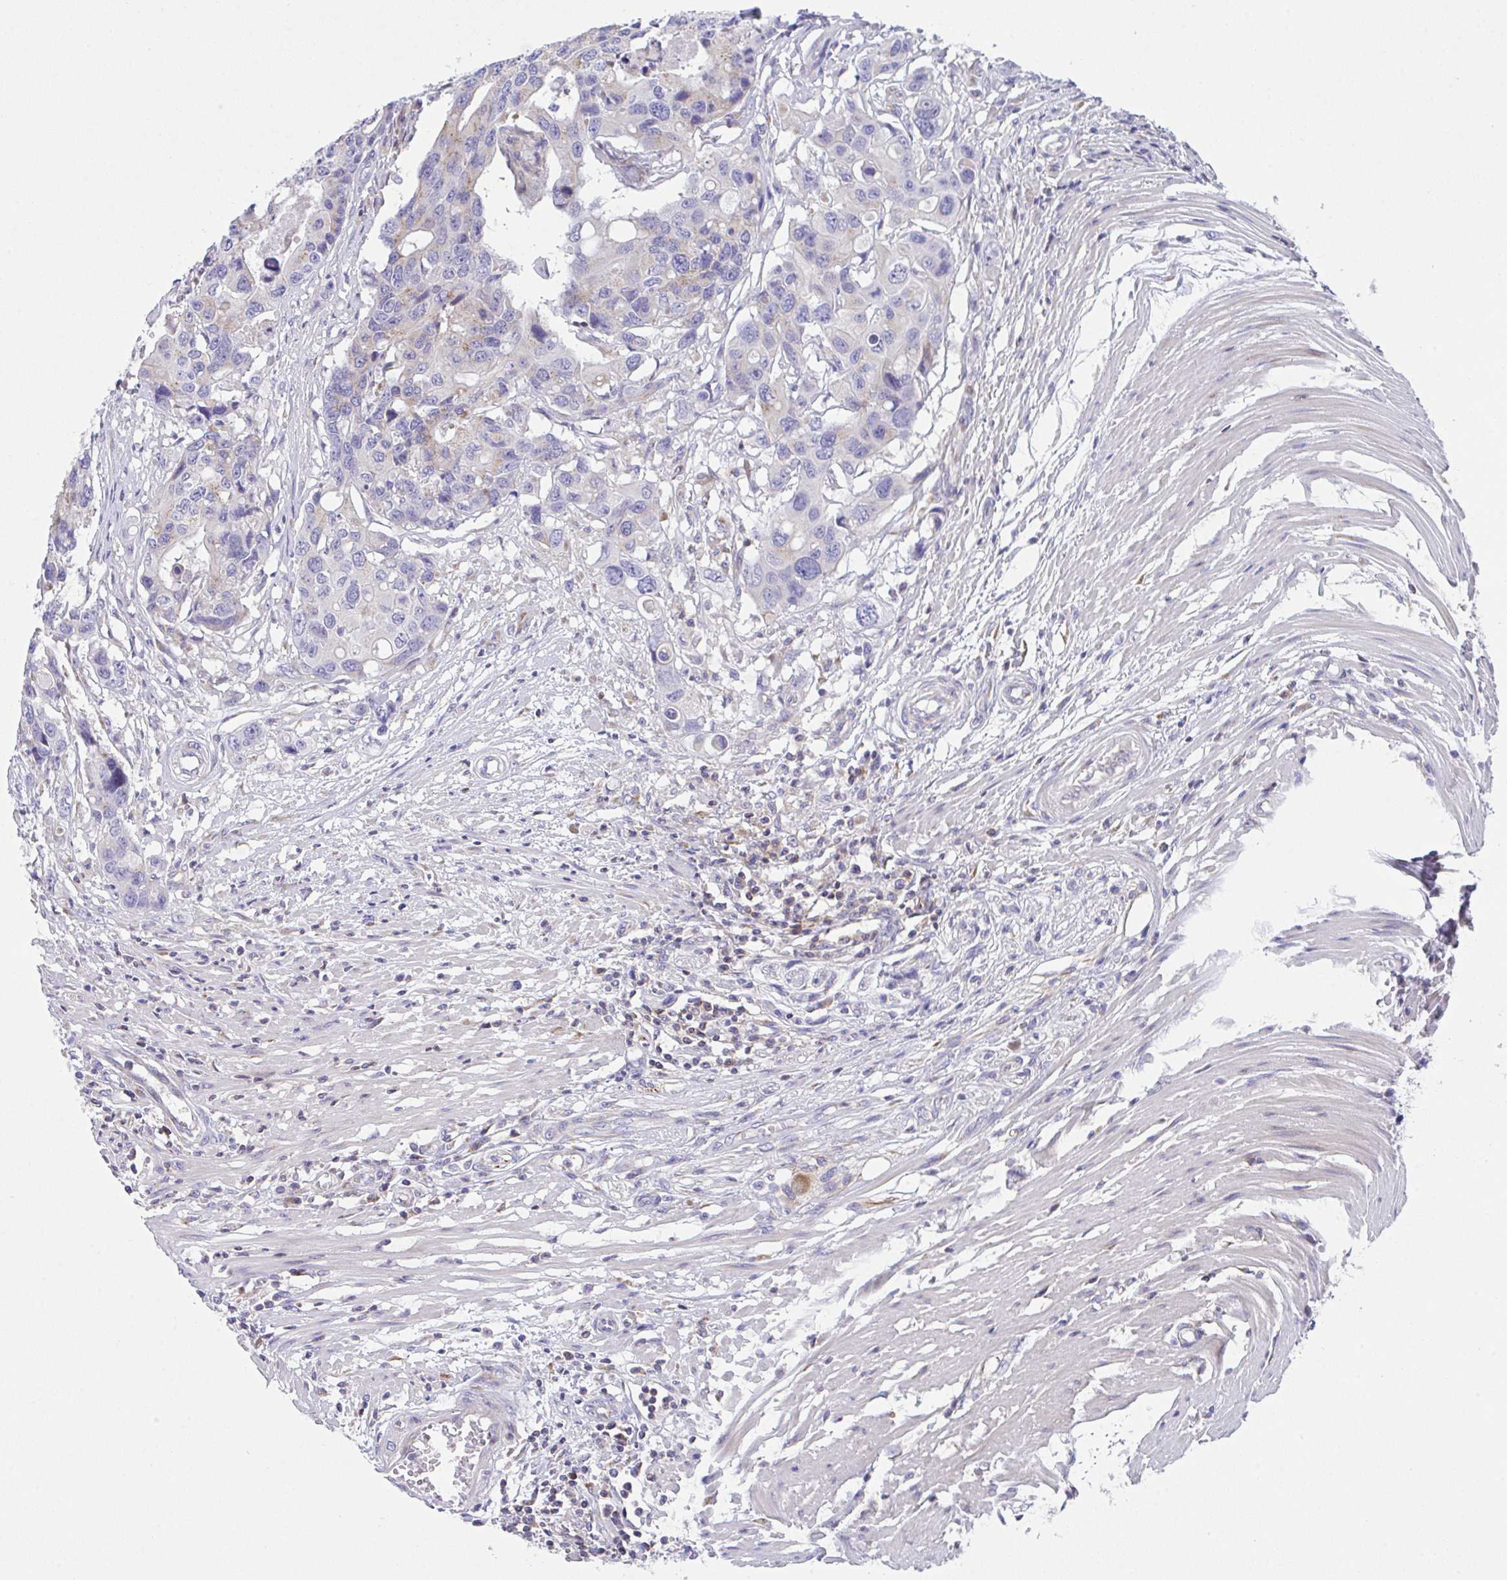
{"staining": {"intensity": "negative", "quantity": "none", "location": "none"}, "tissue": "colorectal cancer", "cell_type": "Tumor cells", "image_type": "cancer", "snomed": [{"axis": "morphology", "description": "Adenocarcinoma, NOS"}, {"axis": "topography", "description": "Colon"}], "caption": "A high-resolution photomicrograph shows immunohistochemistry (IHC) staining of colorectal adenocarcinoma, which exhibits no significant expression in tumor cells. The staining is performed using DAB brown chromogen with nuclei counter-stained in using hematoxylin.", "gene": "MIA3", "patient": {"sex": "male", "age": 77}}